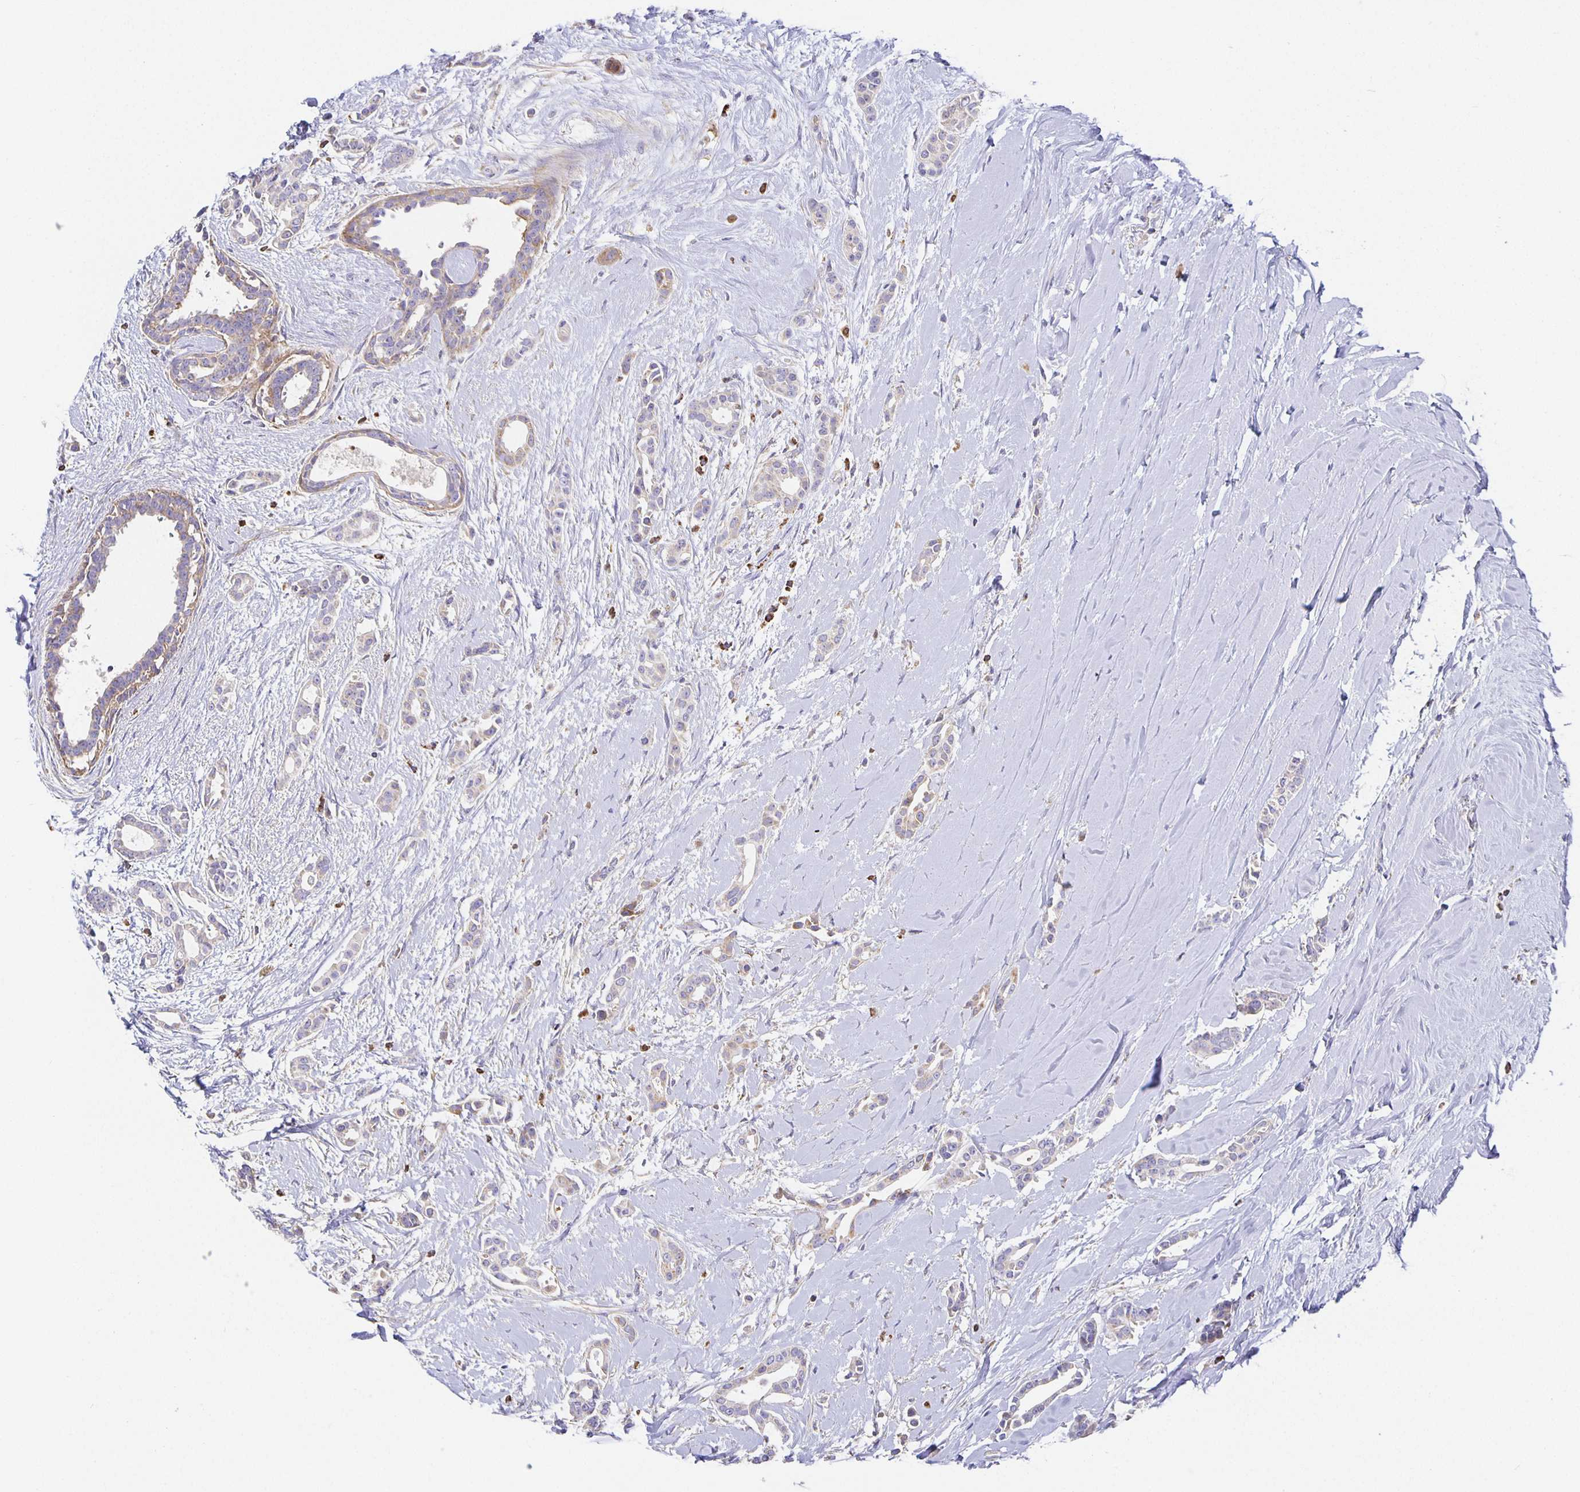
{"staining": {"intensity": "weak", "quantity": "<25%", "location": "cytoplasmic/membranous"}, "tissue": "breast cancer", "cell_type": "Tumor cells", "image_type": "cancer", "snomed": [{"axis": "morphology", "description": "Duct carcinoma"}, {"axis": "topography", "description": "Breast"}], "caption": "This is a image of immunohistochemistry (IHC) staining of infiltrating ductal carcinoma (breast), which shows no expression in tumor cells. Nuclei are stained in blue.", "gene": "FLRT3", "patient": {"sex": "female", "age": 64}}